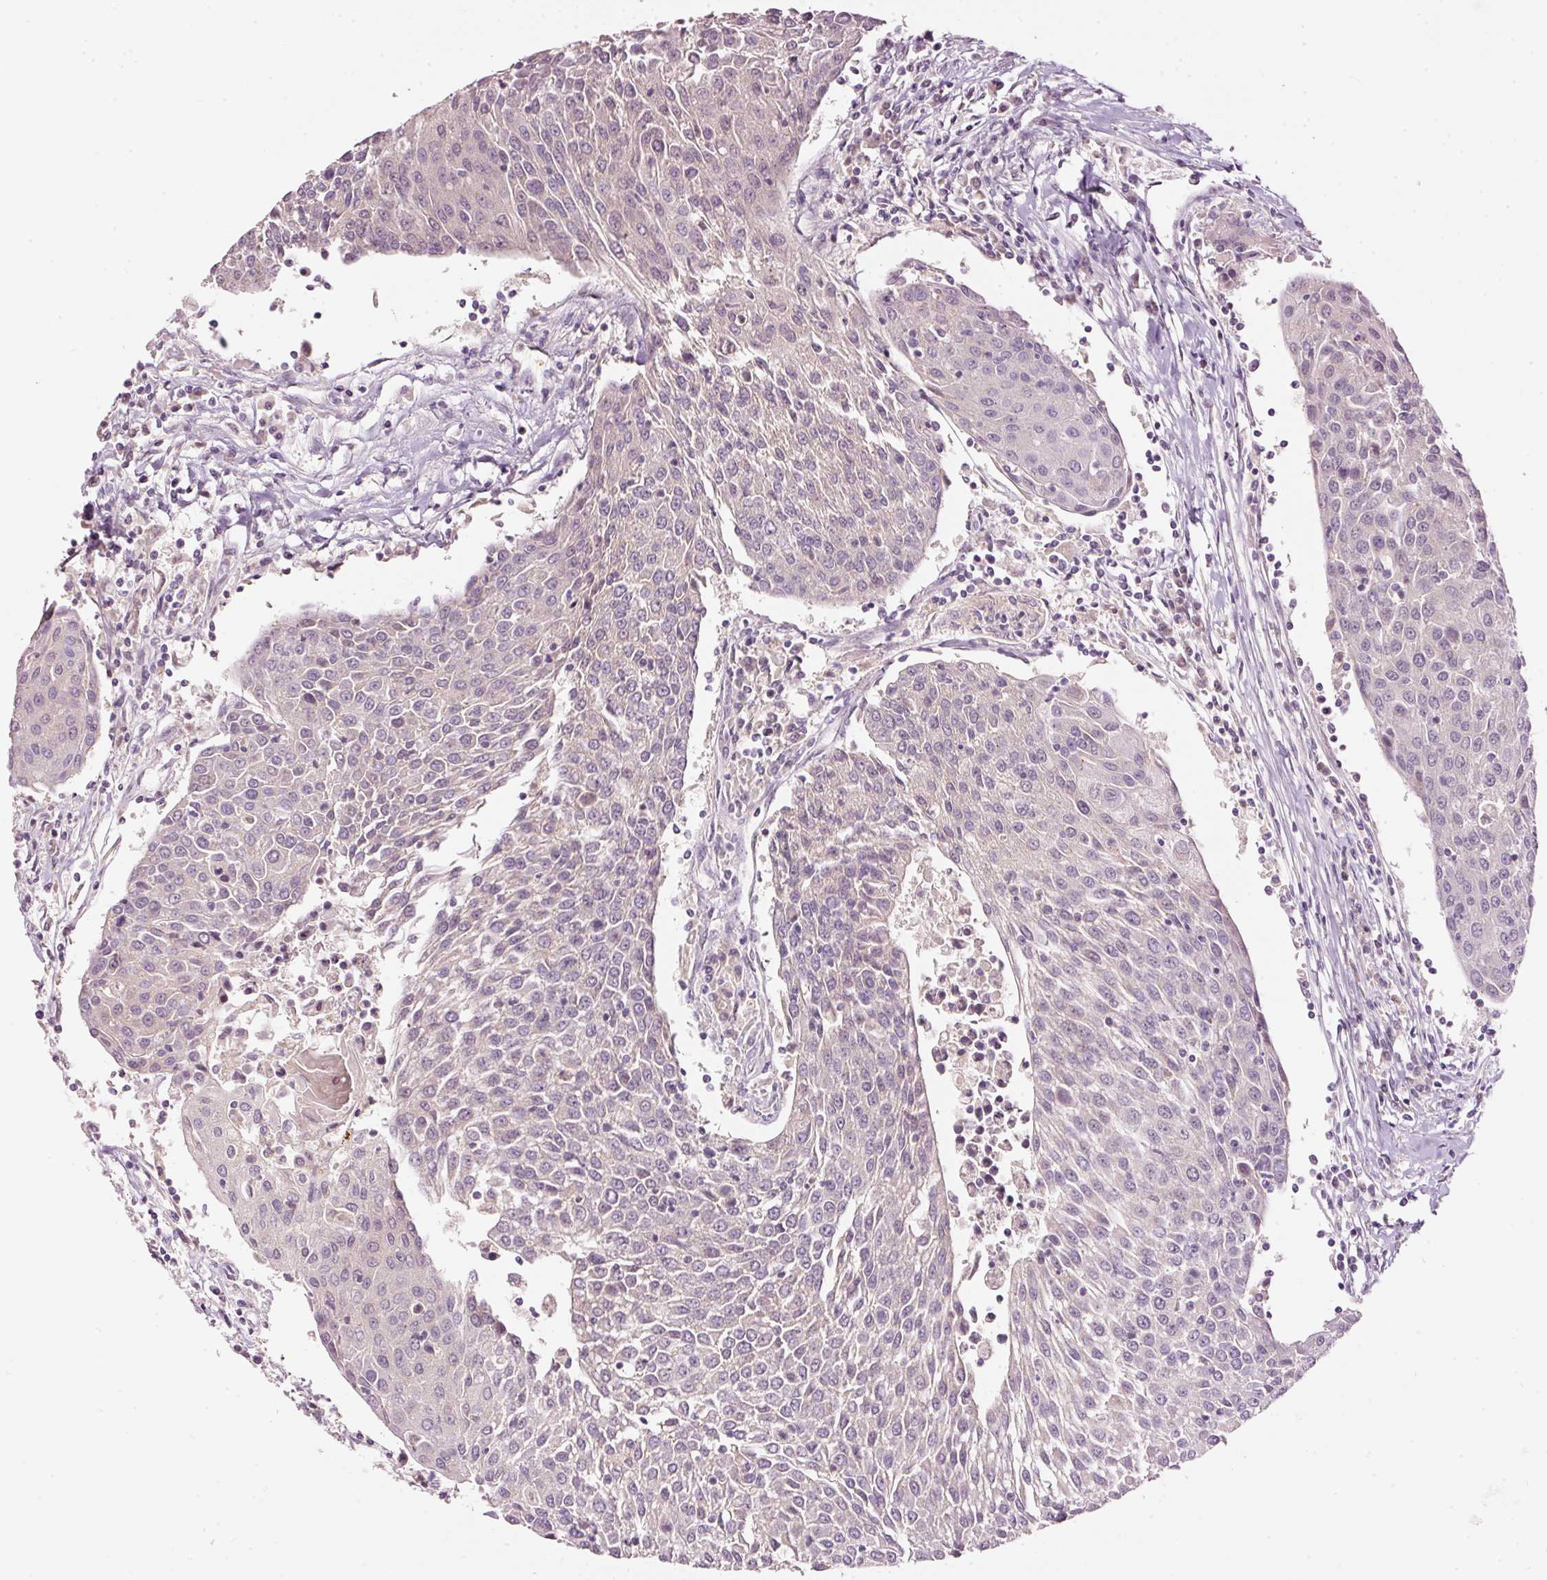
{"staining": {"intensity": "negative", "quantity": "none", "location": "none"}, "tissue": "urothelial cancer", "cell_type": "Tumor cells", "image_type": "cancer", "snomed": [{"axis": "morphology", "description": "Urothelial carcinoma, High grade"}, {"axis": "topography", "description": "Urinary bladder"}], "caption": "Urothelial cancer was stained to show a protein in brown. There is no significant staining in tumor cells.", "gene": "TOB2", "patient": {"sex": "female", "age": 85}}